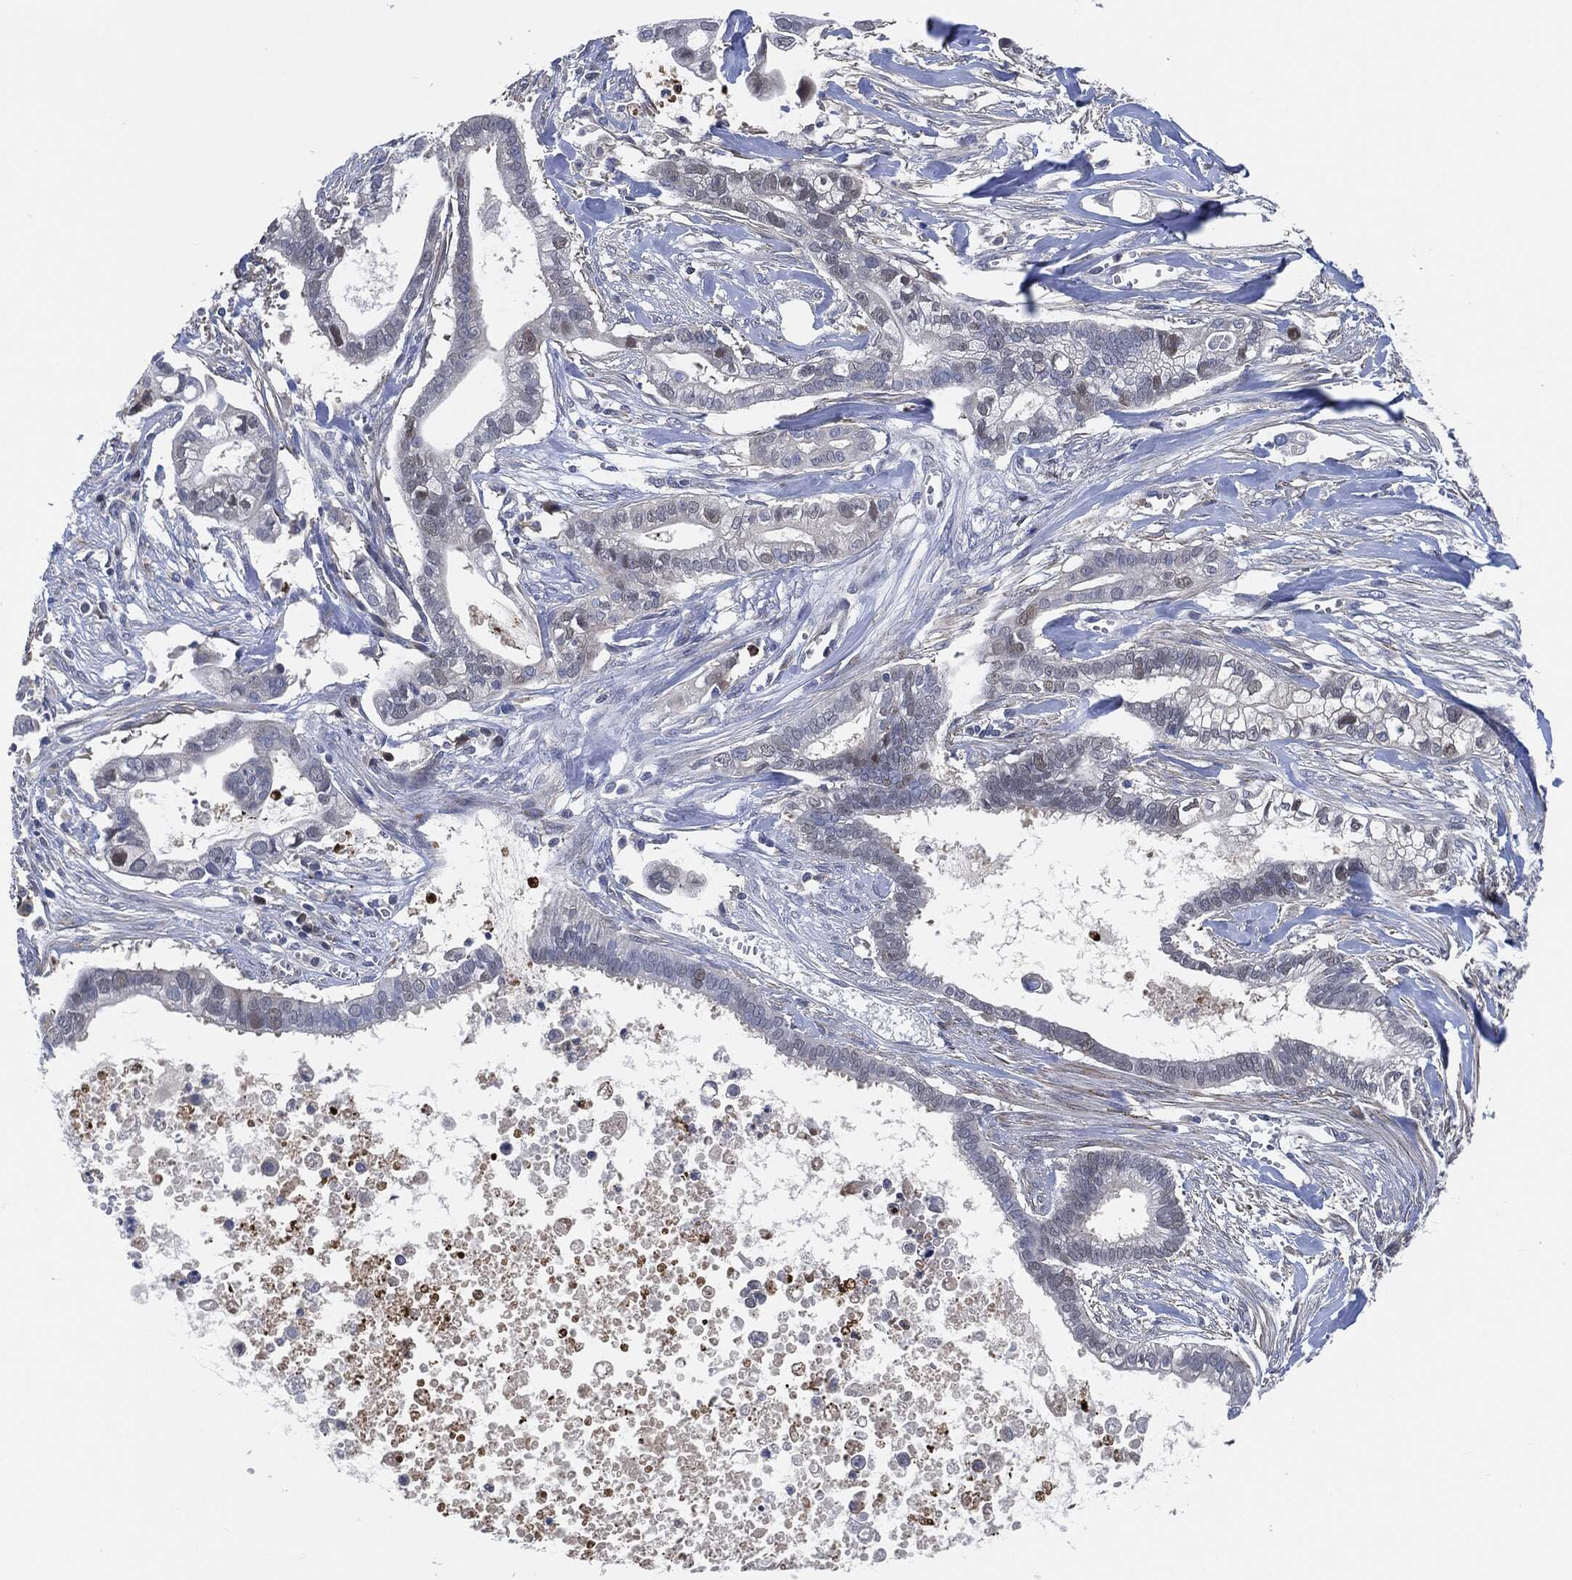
{"staining": {"intensity": "negative", "quantity": "none", "location": "none"}, "tissue": "pancreatic cancer", "cell_type": "Tumor cells", "image_type": "cancer", "snomed": [{"axis": "morphology", "description": "Adenocarcinoma, NOS"}, {"axis": "topography", "description": "Pancreas"}], "caption": "Immunohistochemical staining of pancreatic cancer demonstrates no significant expression in tumor cells.", "gene": "VSIG4", "patient": {"sex": "male", "age": 61}}